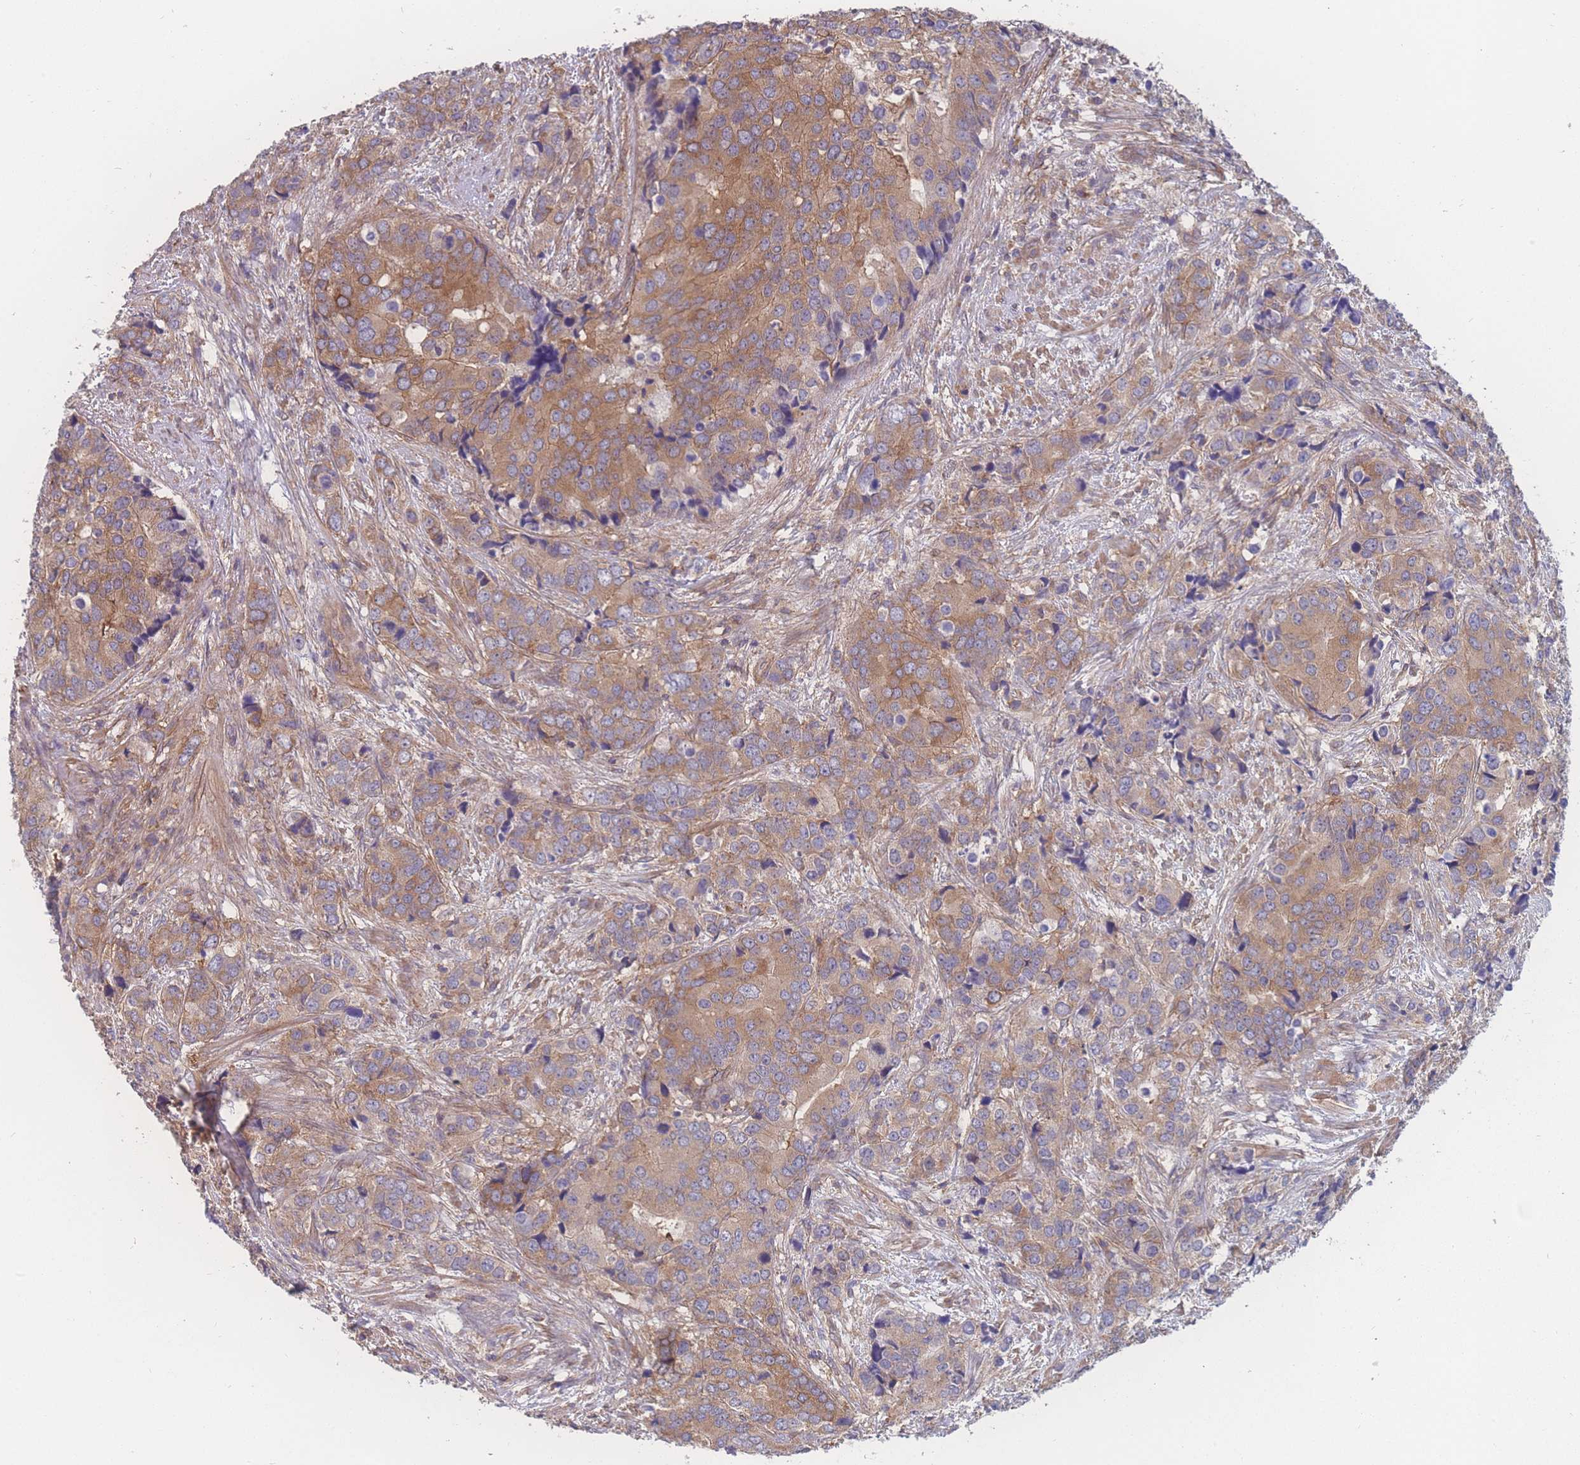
{"staining": {"intensity": "moderate", "quantity": ">75%", "location": "cytoplasmic/membranous"}, "tissue": "prostate cancer", "cell_type": "Tumor cells", "image_type": "cancer", "snomed": [{"axis": "morphology", "description": "Adenocarcinoma, High grade"}, {"axis": "topography", "description": "Prostate"}], "caption": "Immunohistochemistry (IHC) histopathology image of human adenocarcinoma (high-grade) (prostate) stained for a protein (brown), which exhibits medium levels of moderate cytoplasmic/membranous staining in approximately >75% of tumor cells.", "gene": "CFAP97", "patient": {"sex": "male", "age": 62}}